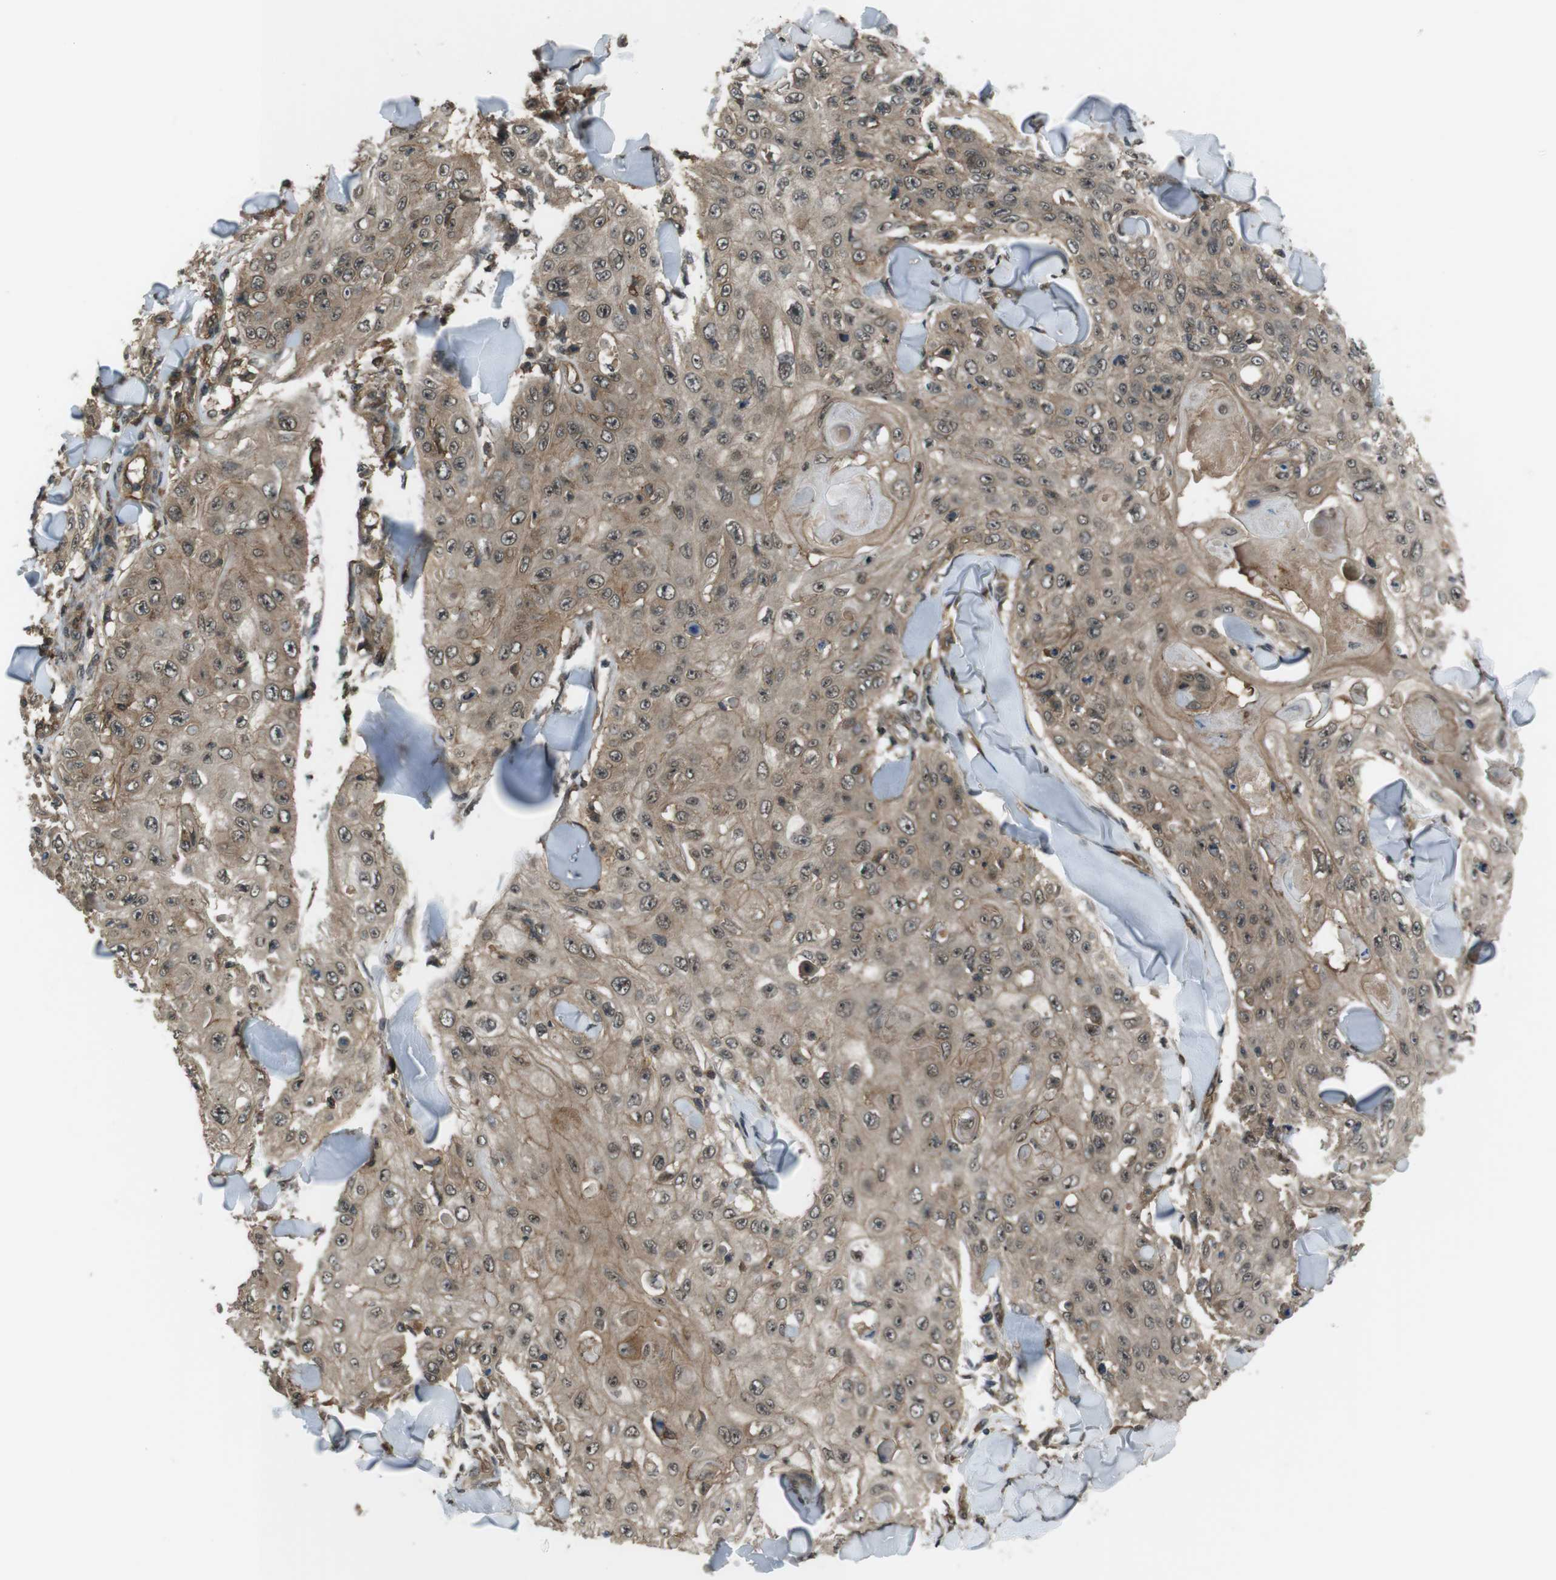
{"staining": {"intensity": "moderate", "quantity": ">75%", "location": "cytoplasmic/membranous,nuclear"}, "tissue": "skin cancer", "cell_type": "Tumor cells", "image_type": "cancer", "snomed": [{"axis": "morphology", "description": "Squamous cell carcinoma, NOS"}, {"axis": "topography", "description": "Skin"}], "caption": "Protein expression analysis of human skin squamous cell carcinoma reveals moderate cytoplasmic/membranous and nuclear positivity in approximately >75% of tumor cells. (brown staining indicates protein expression, while blue staining denotes nuclei).", "gene": "TIAM2", "patient": {"sex": "male", "age": 86}}